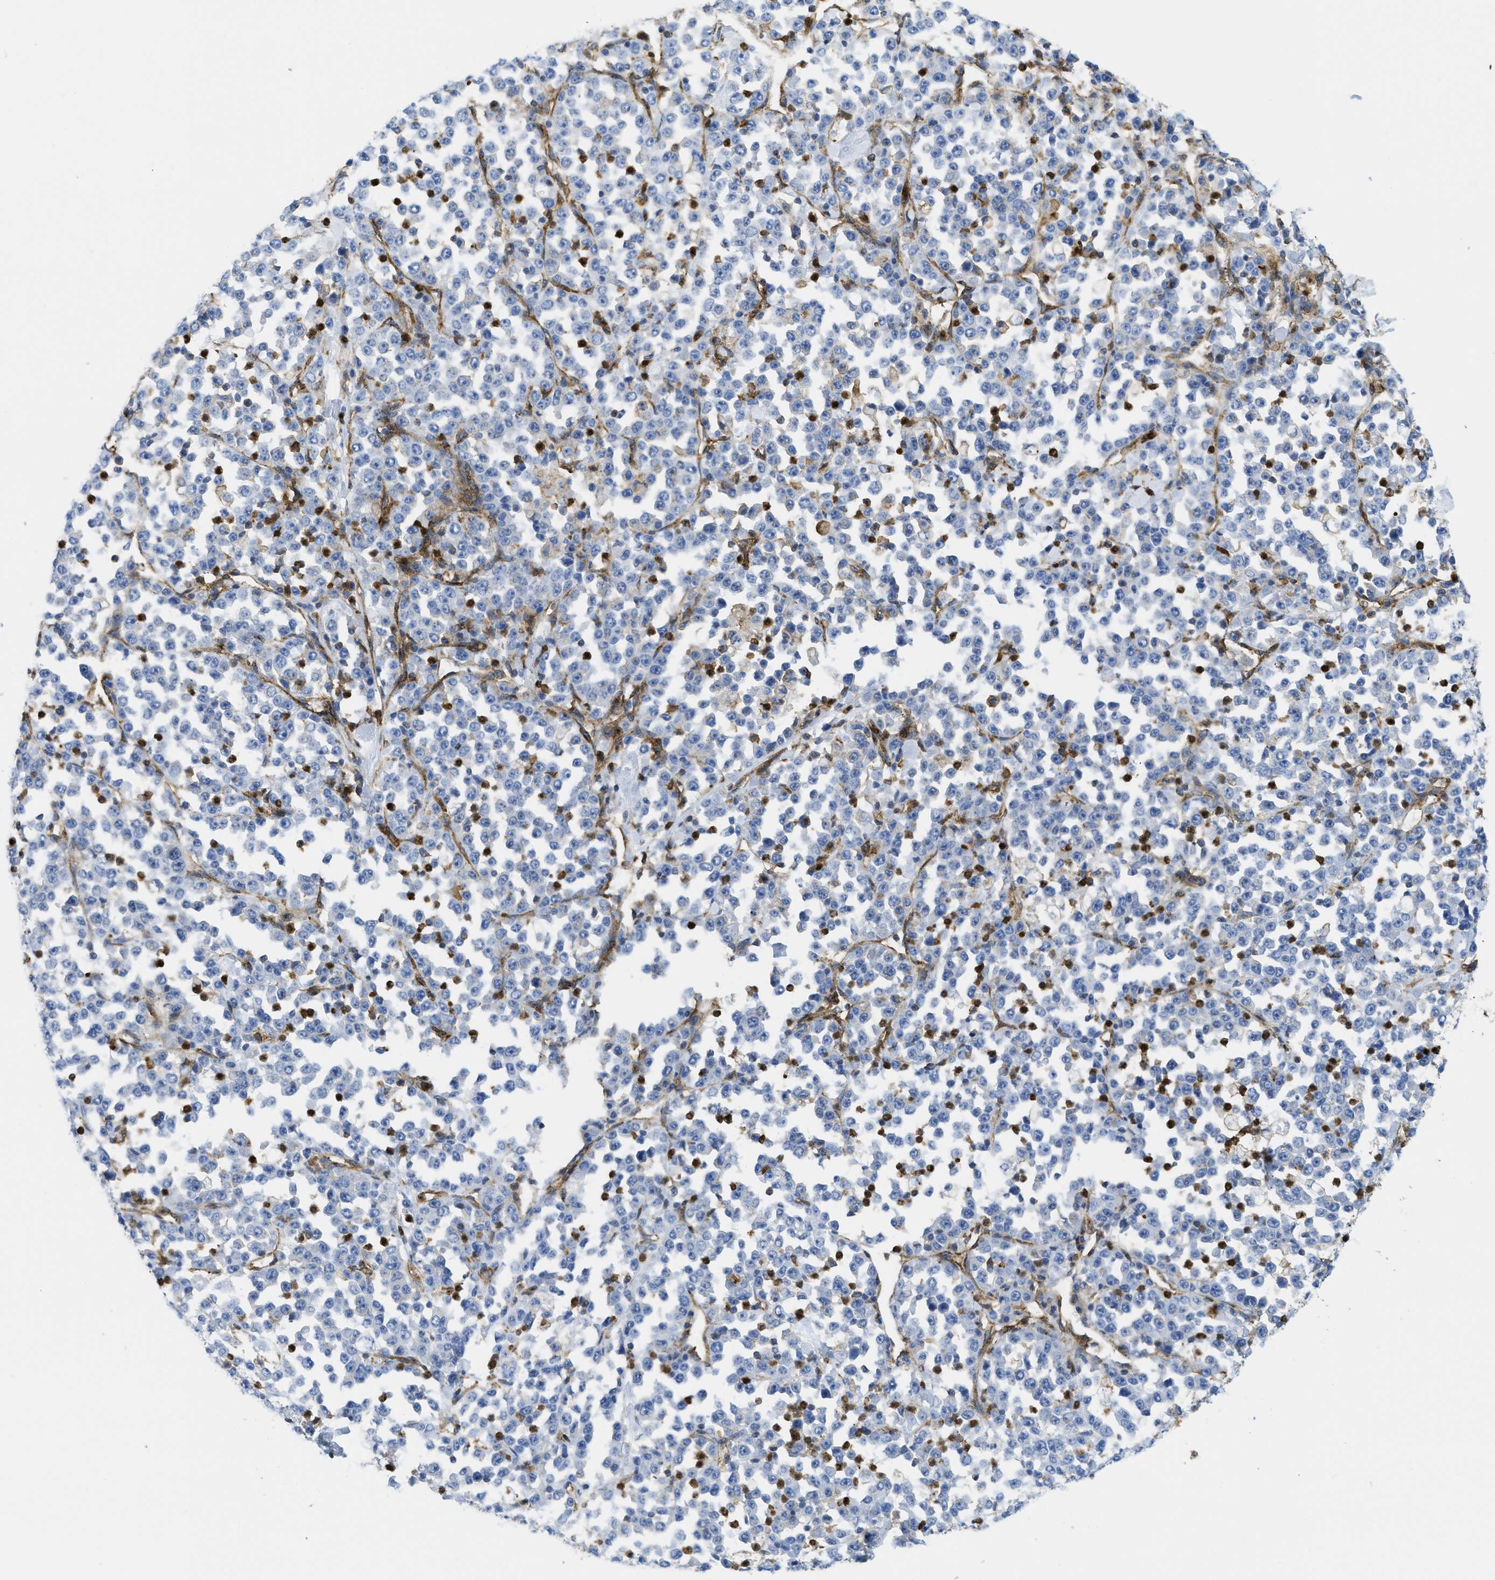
{"staining": {"intensity": "negative", "quantity": "none", "location": "none"}, "tissue": "stomach cancer", "cell_type": "Tumor cells", "image_type": "cancer", "snomed": [{"axis": "morphology", "description": "Normal tissue, NOS"}, {"axis": "morphology", "description": "Adenocarcinoma, NOS"}, {"axis": "topography", "description": "Stomach, upper"}, {"axis": "topography", "description": "Stomach"}], "caption": "Tumor cells are negative for protein expression in human stomach cancer.", "gene": "HIP1", "patient": {"sex": "male", "age": 59}}